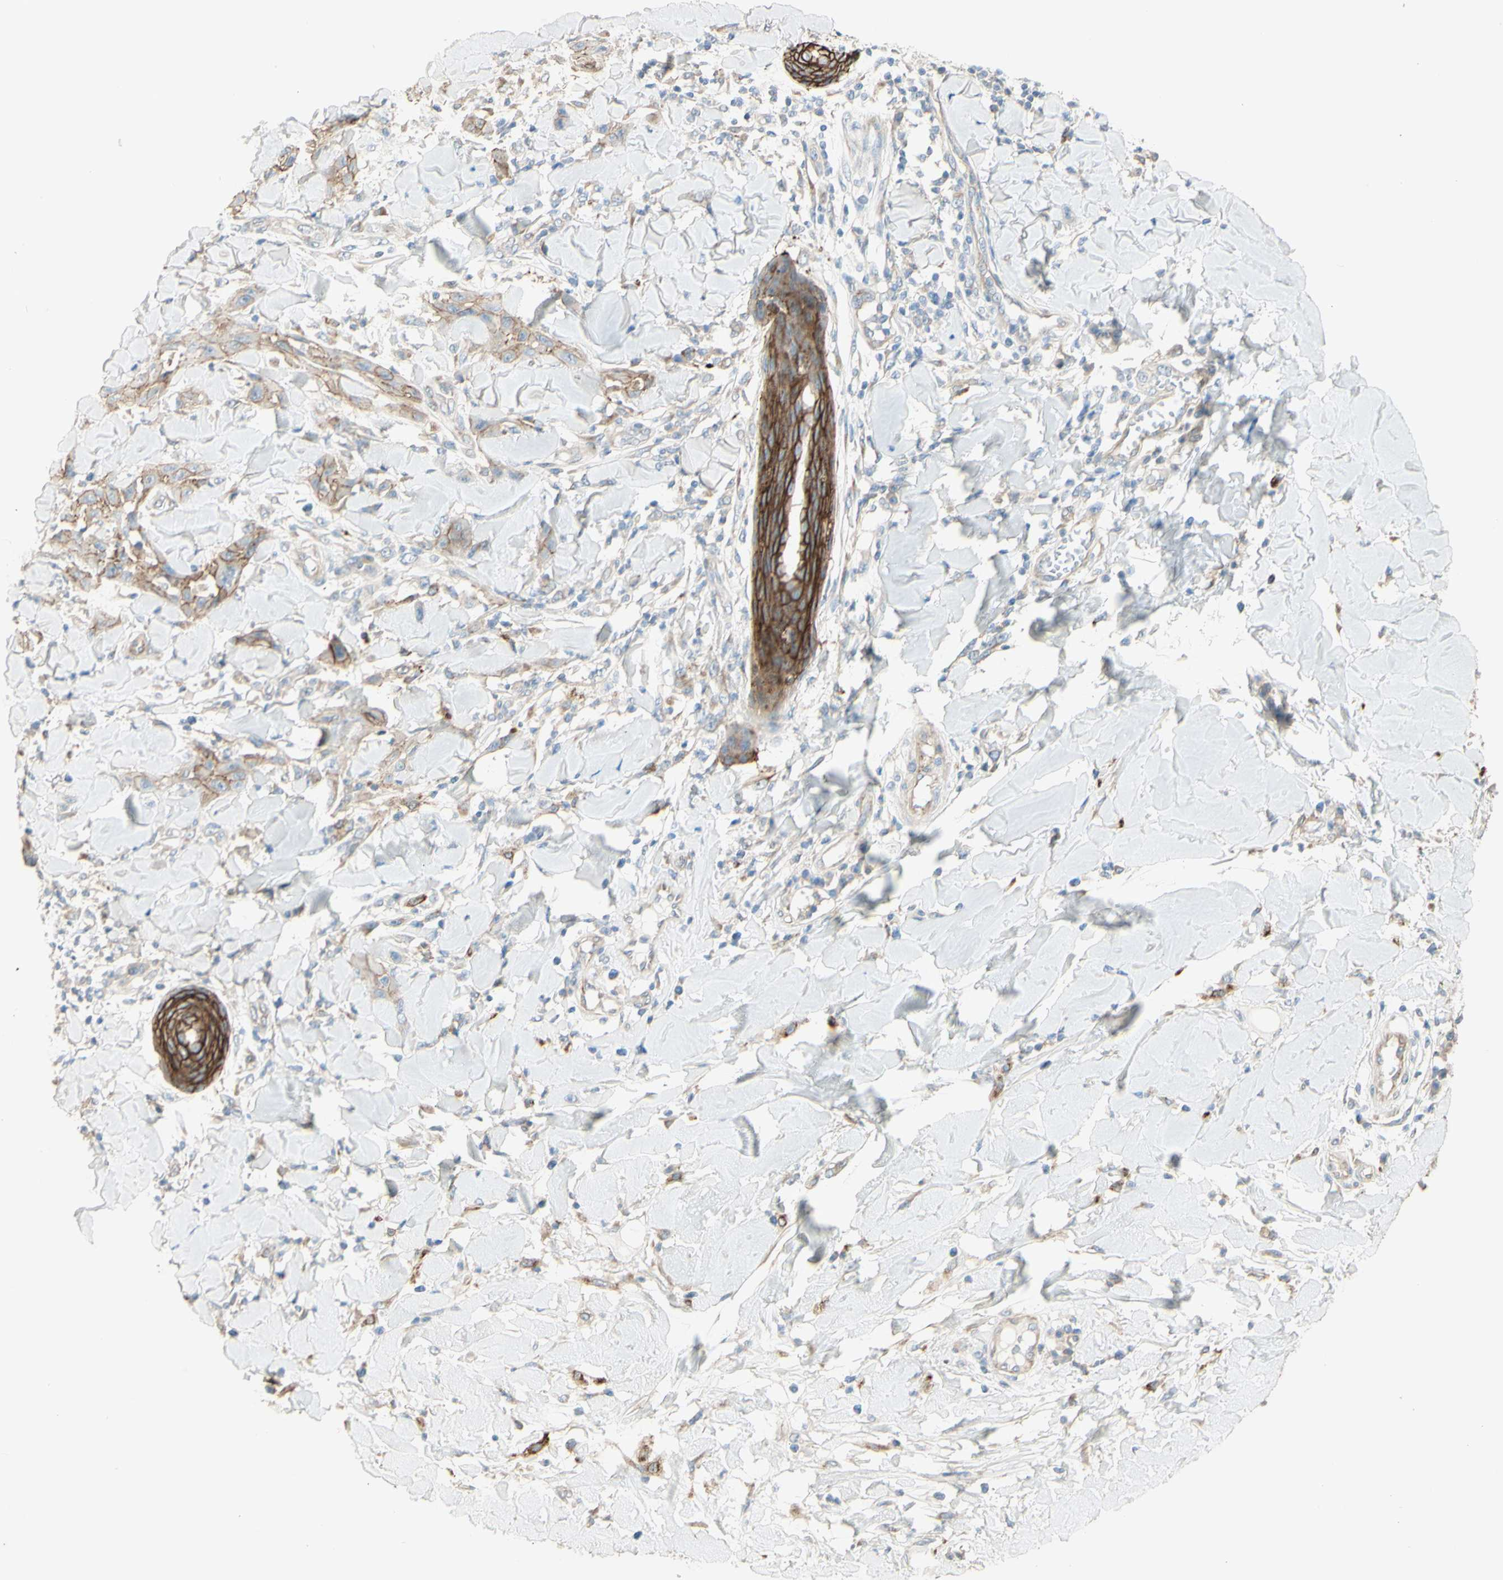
{"staining": {"intensity": "weak", "quantity": "25%-75%", "location": "cytoplasmic/membranous"}, "tissue": "skin cancer", "cell_type": "Tumor cells", "image_type": "cancer", "snomed": [{"axis": "morphology", "description": "Squamous cell carcinoma, NOS"}, {"axis": "topography", "description": "Skin"}], "caption": "Tumor cells reveal low levels of weak cytoplasmic/membranous staining in approximately 25%-75% of cells in human skin cancer.", "gene": "RNF149", "patient": {"sex": "male", "age": 24}}